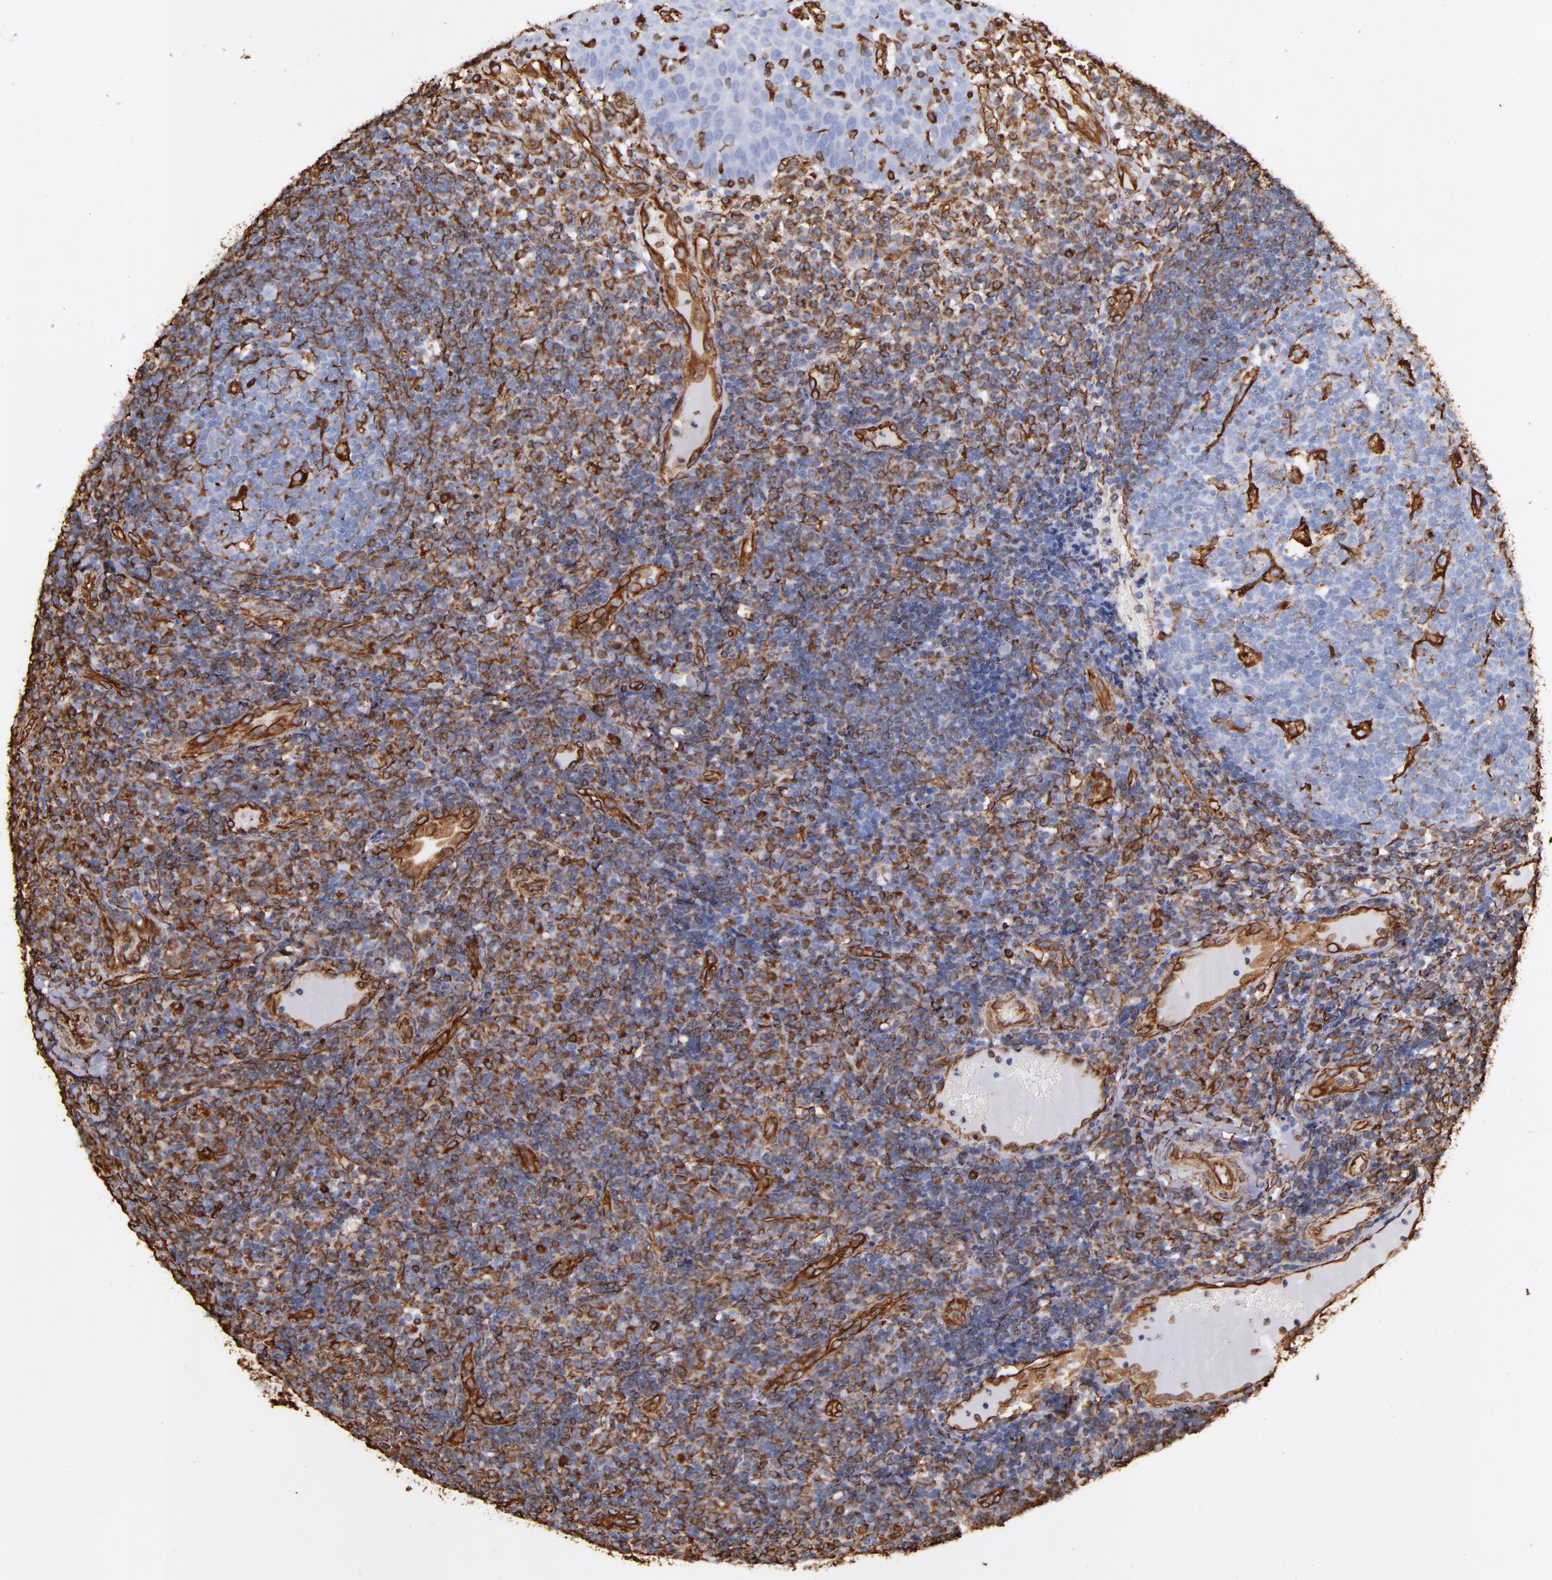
{"staining": {"intensity": "strong", "quantity": "25%-75%", "location": "cytoplasmic/membranous"}, "tissue": "tonsil", "cell_type": "Germinal center cells", "image_type": "normal", "snomed": [{"axis": "morphology", "description": "Normal tissue, NOS"}, {"axis": "topography", "description": "Tonsil"}], "caption": "IHC (DAB) staining of benign human tonsil demonstrates strong cytoplasmic/membranous protein positivity in approximately 25%-75% of germinal center cells.", "gene": "VIM", "patient": {"sex": "female", "age": 40}}